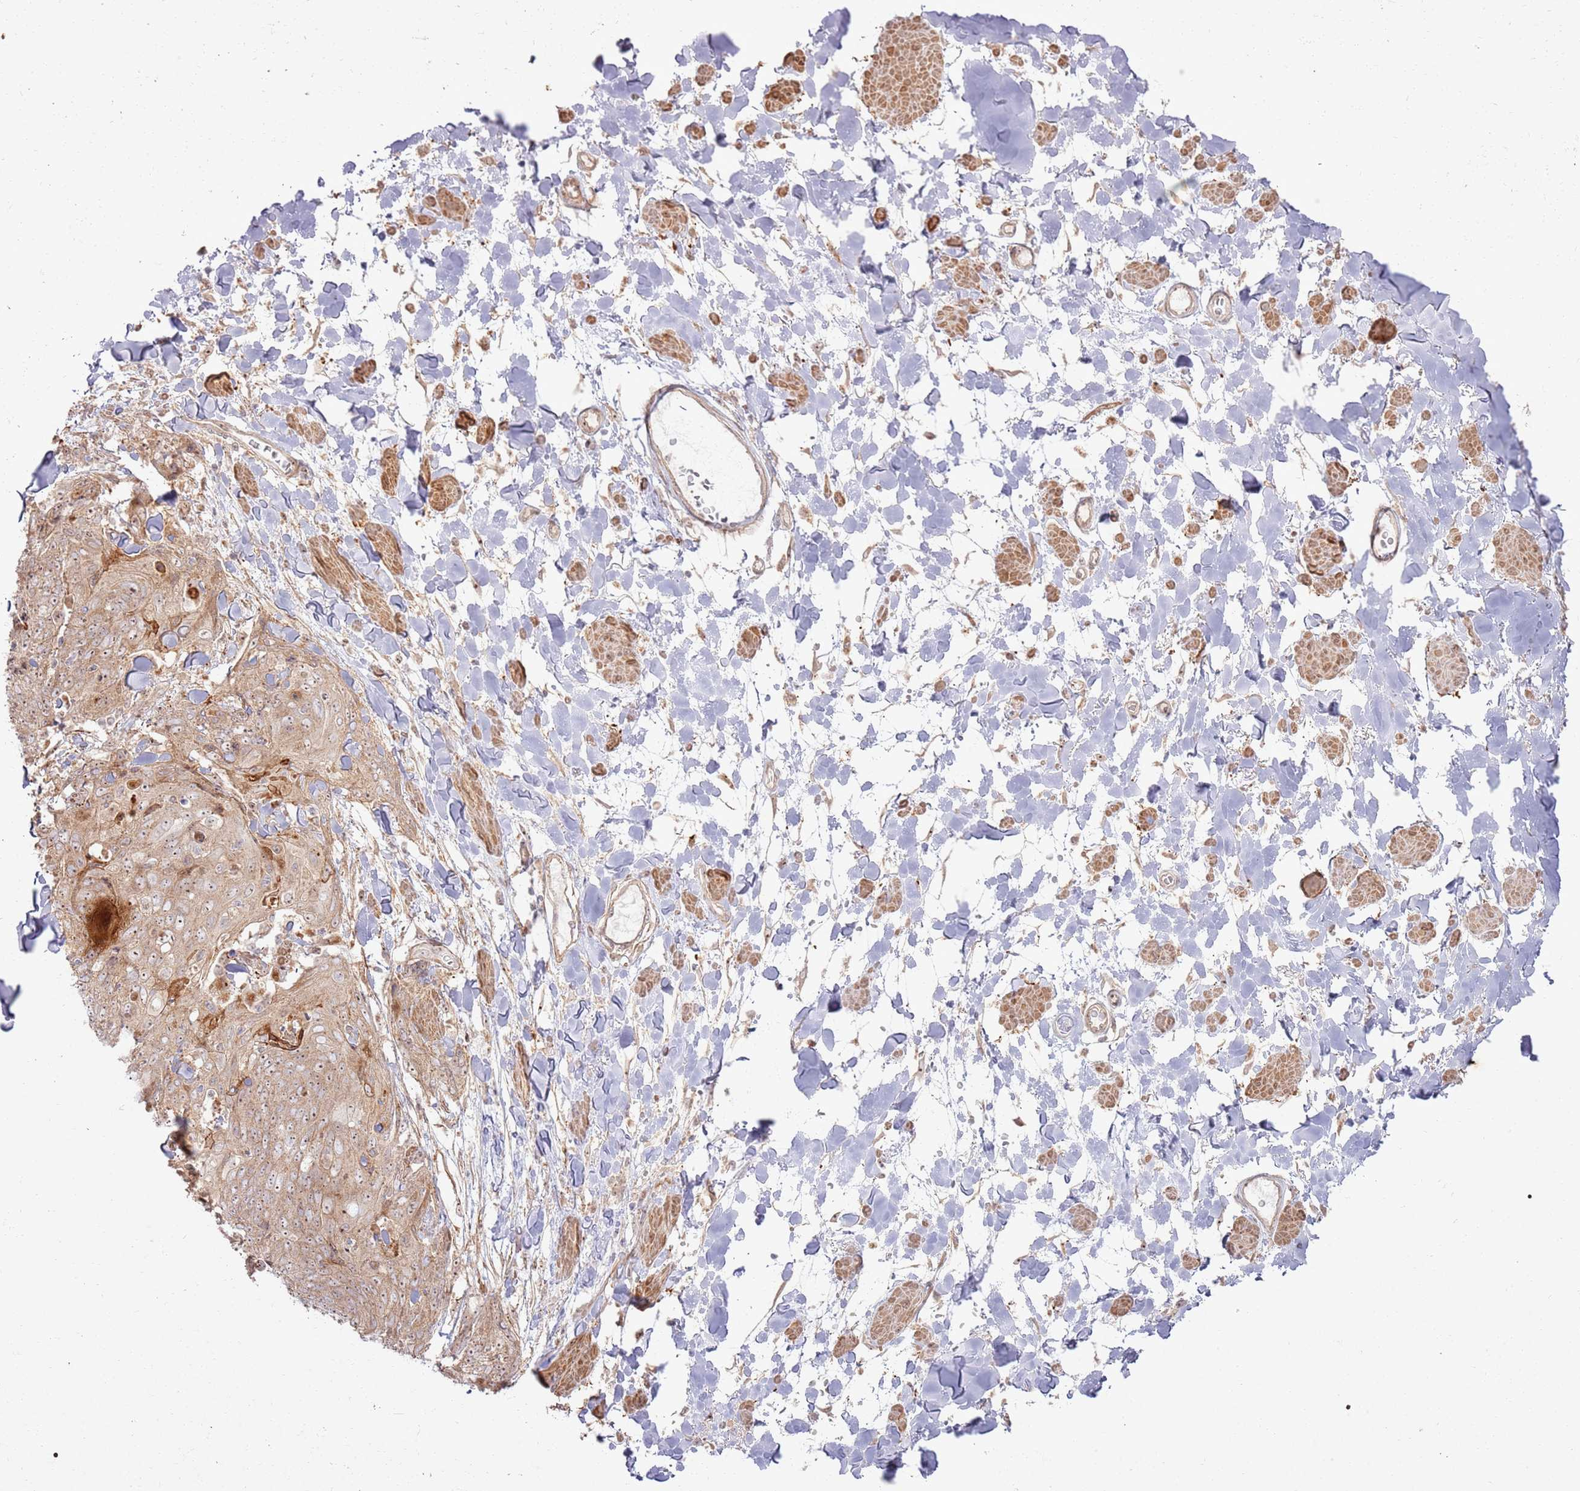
{"staining": {"intensity": "moderate", "quantity": ">75%", "location": "cytoplasmic/membranous,nuclear"}, "tissue": "skin cancer", "cell_type": "Tumor cells", "image_type": "cancer", "snomed": [{"axis": "morphology", "description": "Squamous cell carcinoma, NOS"}, {"axis": "topography", "description": "Skin"}, {"axis": "topography", "description": "Vulva"}], "caption": "This image reveals skin squamous cell carcinoma stained with immunohistochemistry to label a protein in brown. The cytoplasmic/membranous and nuclear of tumor cells show moderate positivity for the protein. Nuclei are counter-stained blue.", "gene": "CNPY1", "patient": {"sex": "female", "age": 85}}